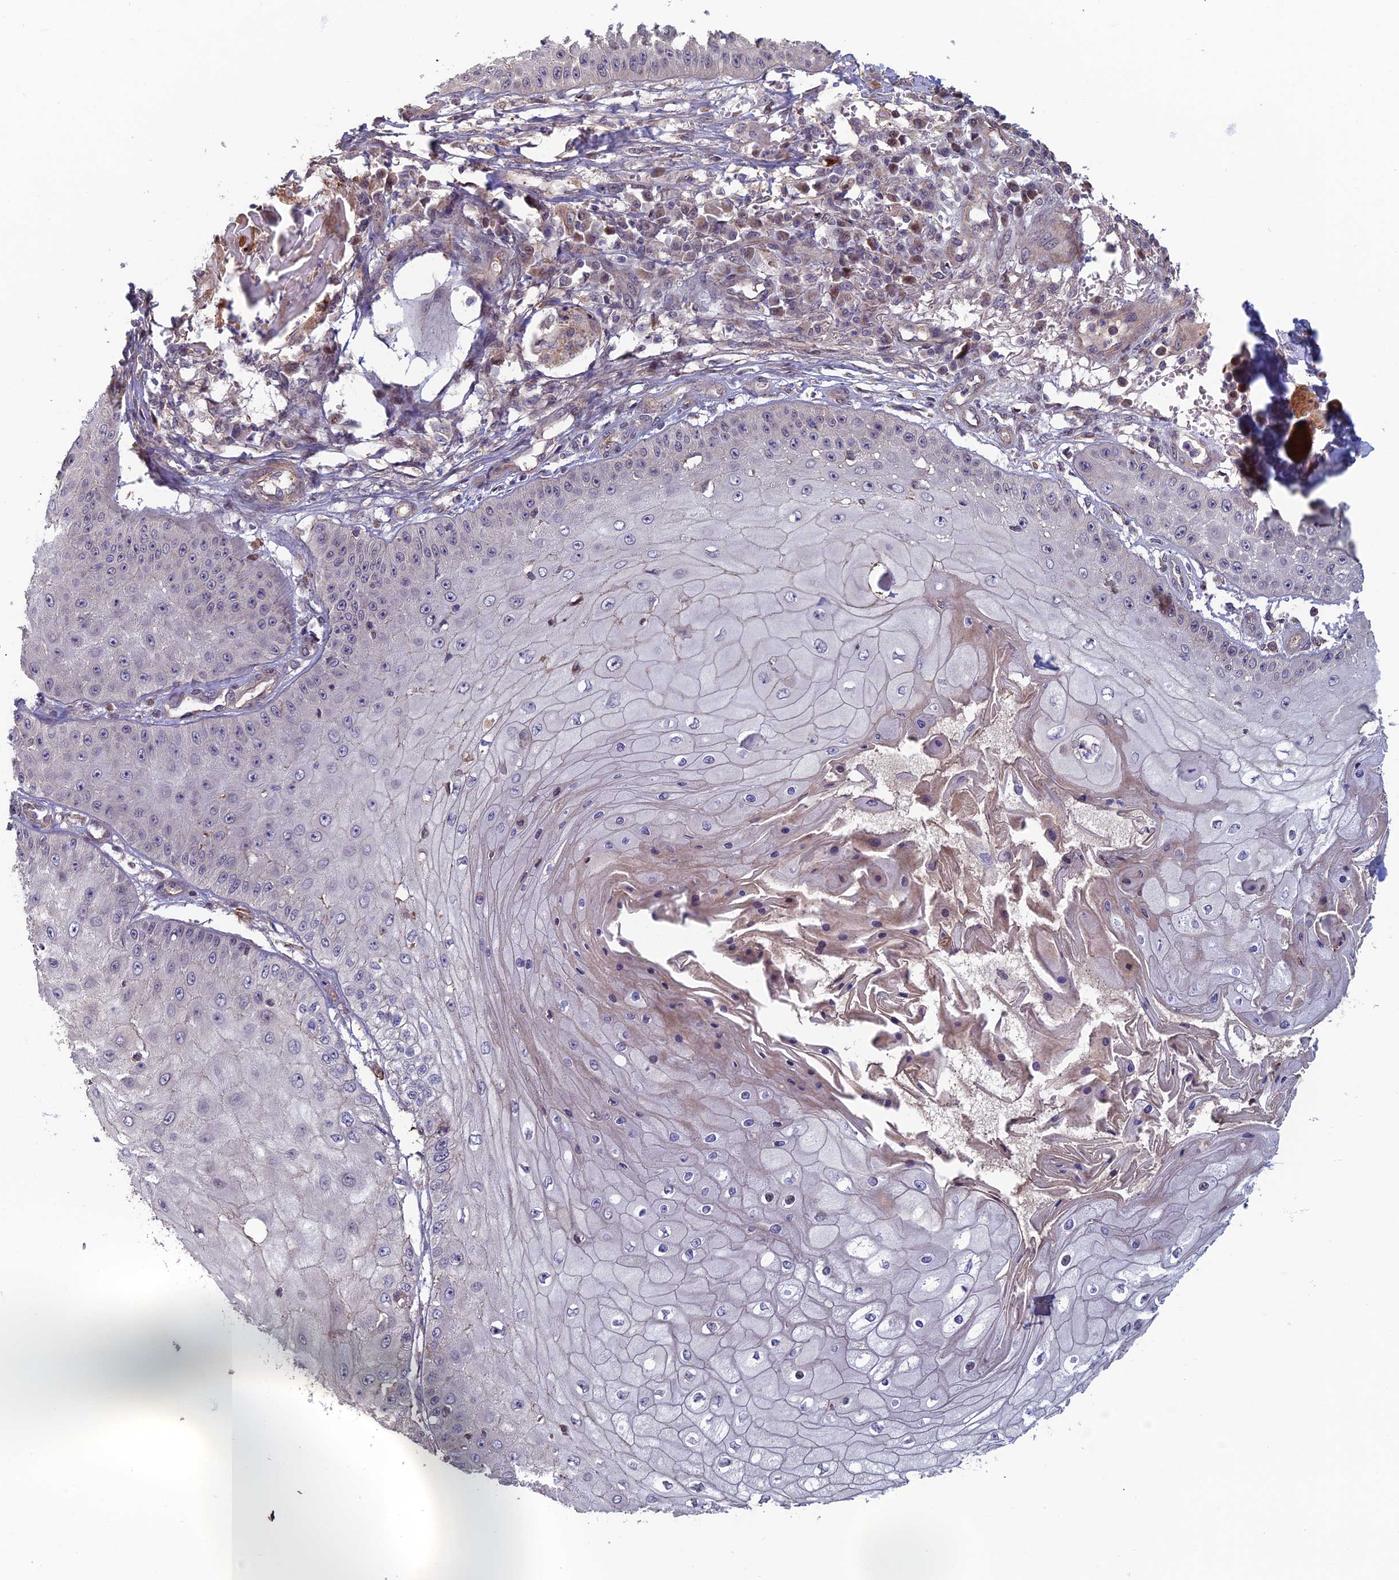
{"staining": {"intensity": "negative", "quantity": "none", "location": "none"}, "tissue": "skin cancer", "cell_type": "Tumor cells", "image_type": "cancer", "snomed": [{"axis": "morphology", "description": "Squamous cell carcinoma, NOS"}, {"axis": "topography", "description": "Skin"}], "caption": "Immunohistochemistry (IHC) of skin cancer exhibits no expression in tumor cells.", "gene": "CCDC183", "patient": {"sex": "male", "age": 70}}